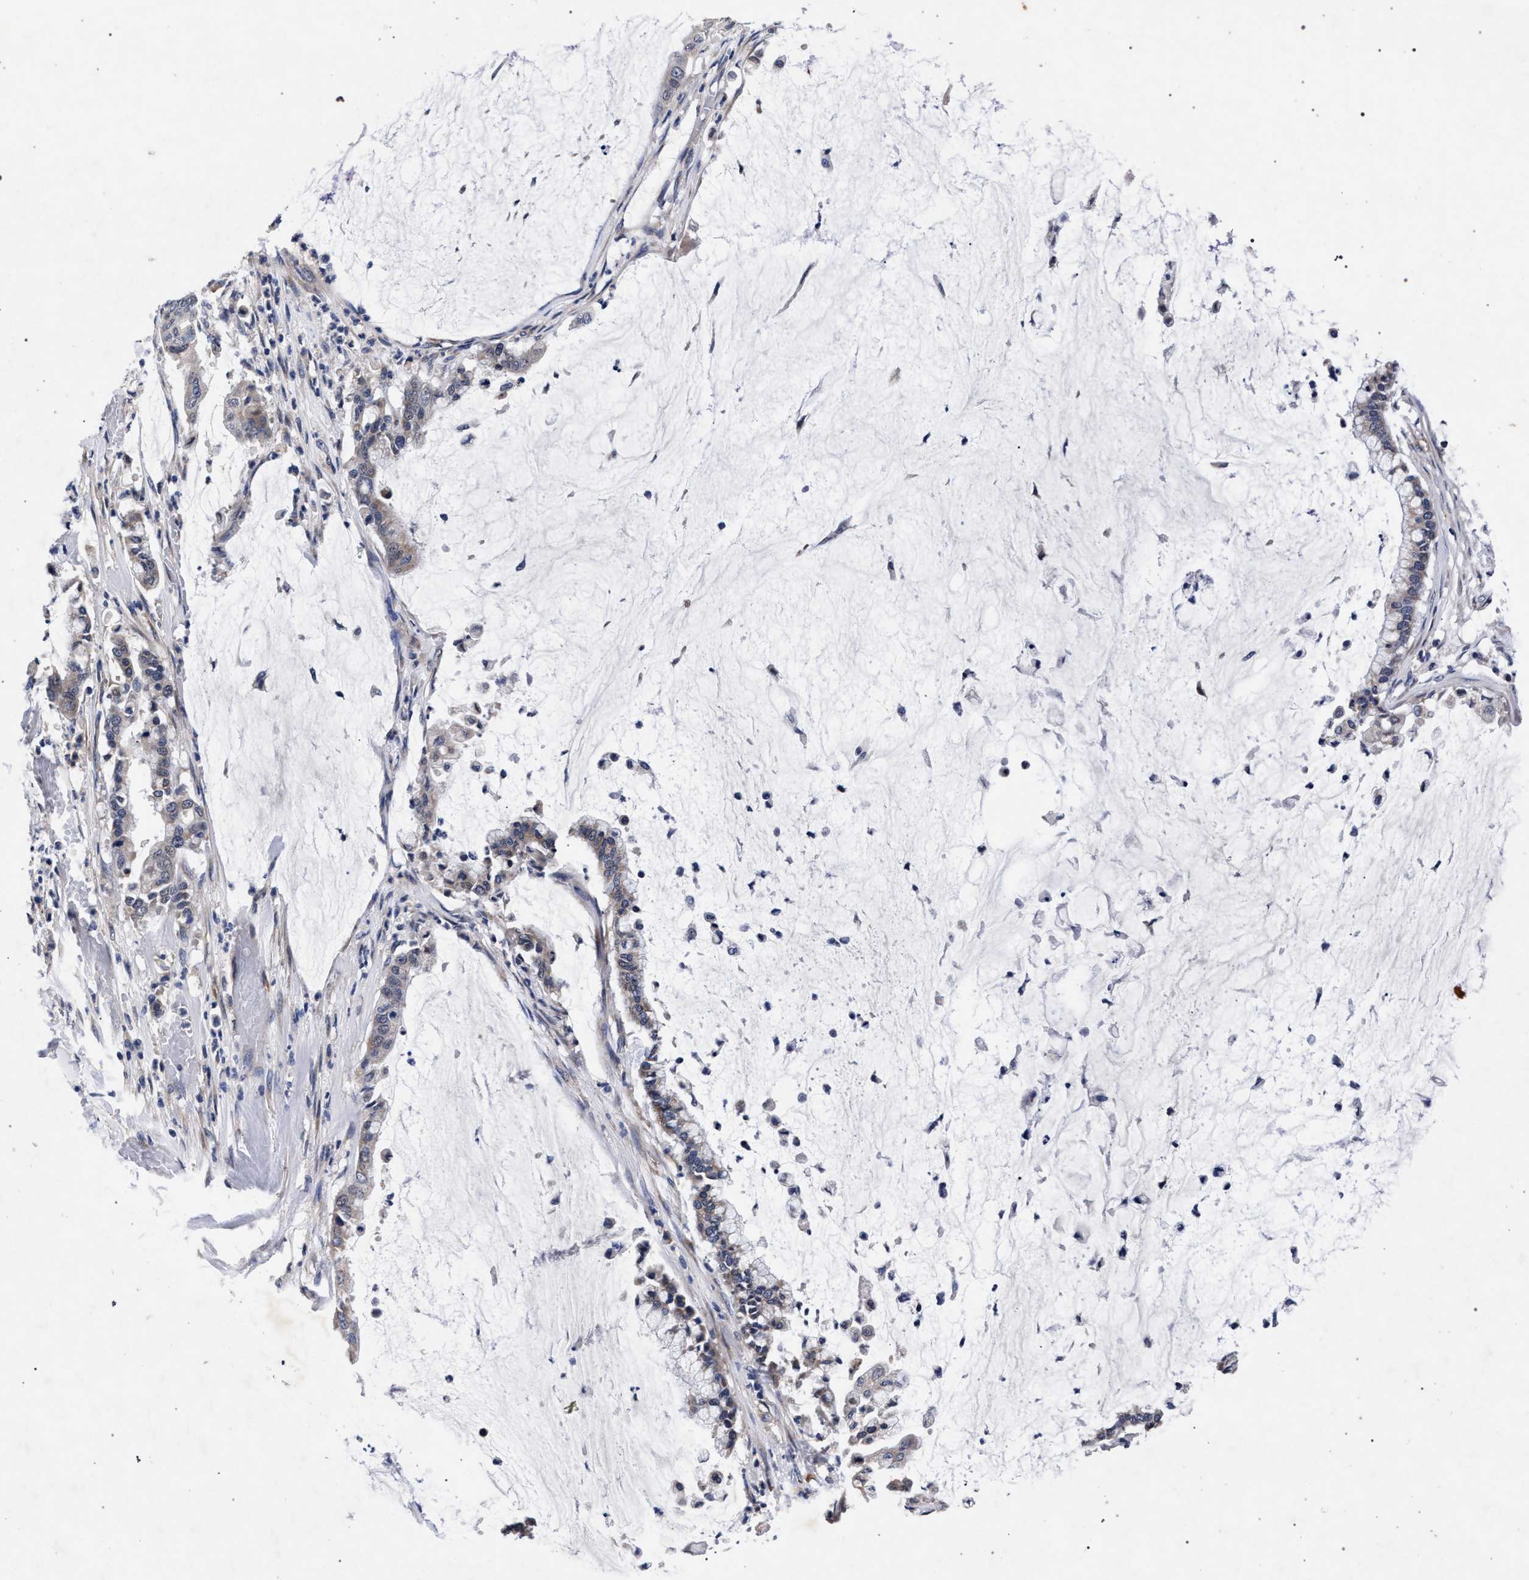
{"staining": {"intensity": "weak", "quantity": "<25%", "location": "cytoplasmic/membranous"}, "tissue": "pancreatic cancer", "cell_type": "Tumor cells", "image_type": "cancer", "snomed": [{"axis": "morphology", "description": "Adenocarcinoma, NOS"}, {"axis": "topography", "description": "Pancreas"}], "caption": "An image of human adenocarcinoma (pancreatic) is negative for staining in tumor cells.", "gene": "CFAP95", "patient": {"sex": "male", "age": 41}}